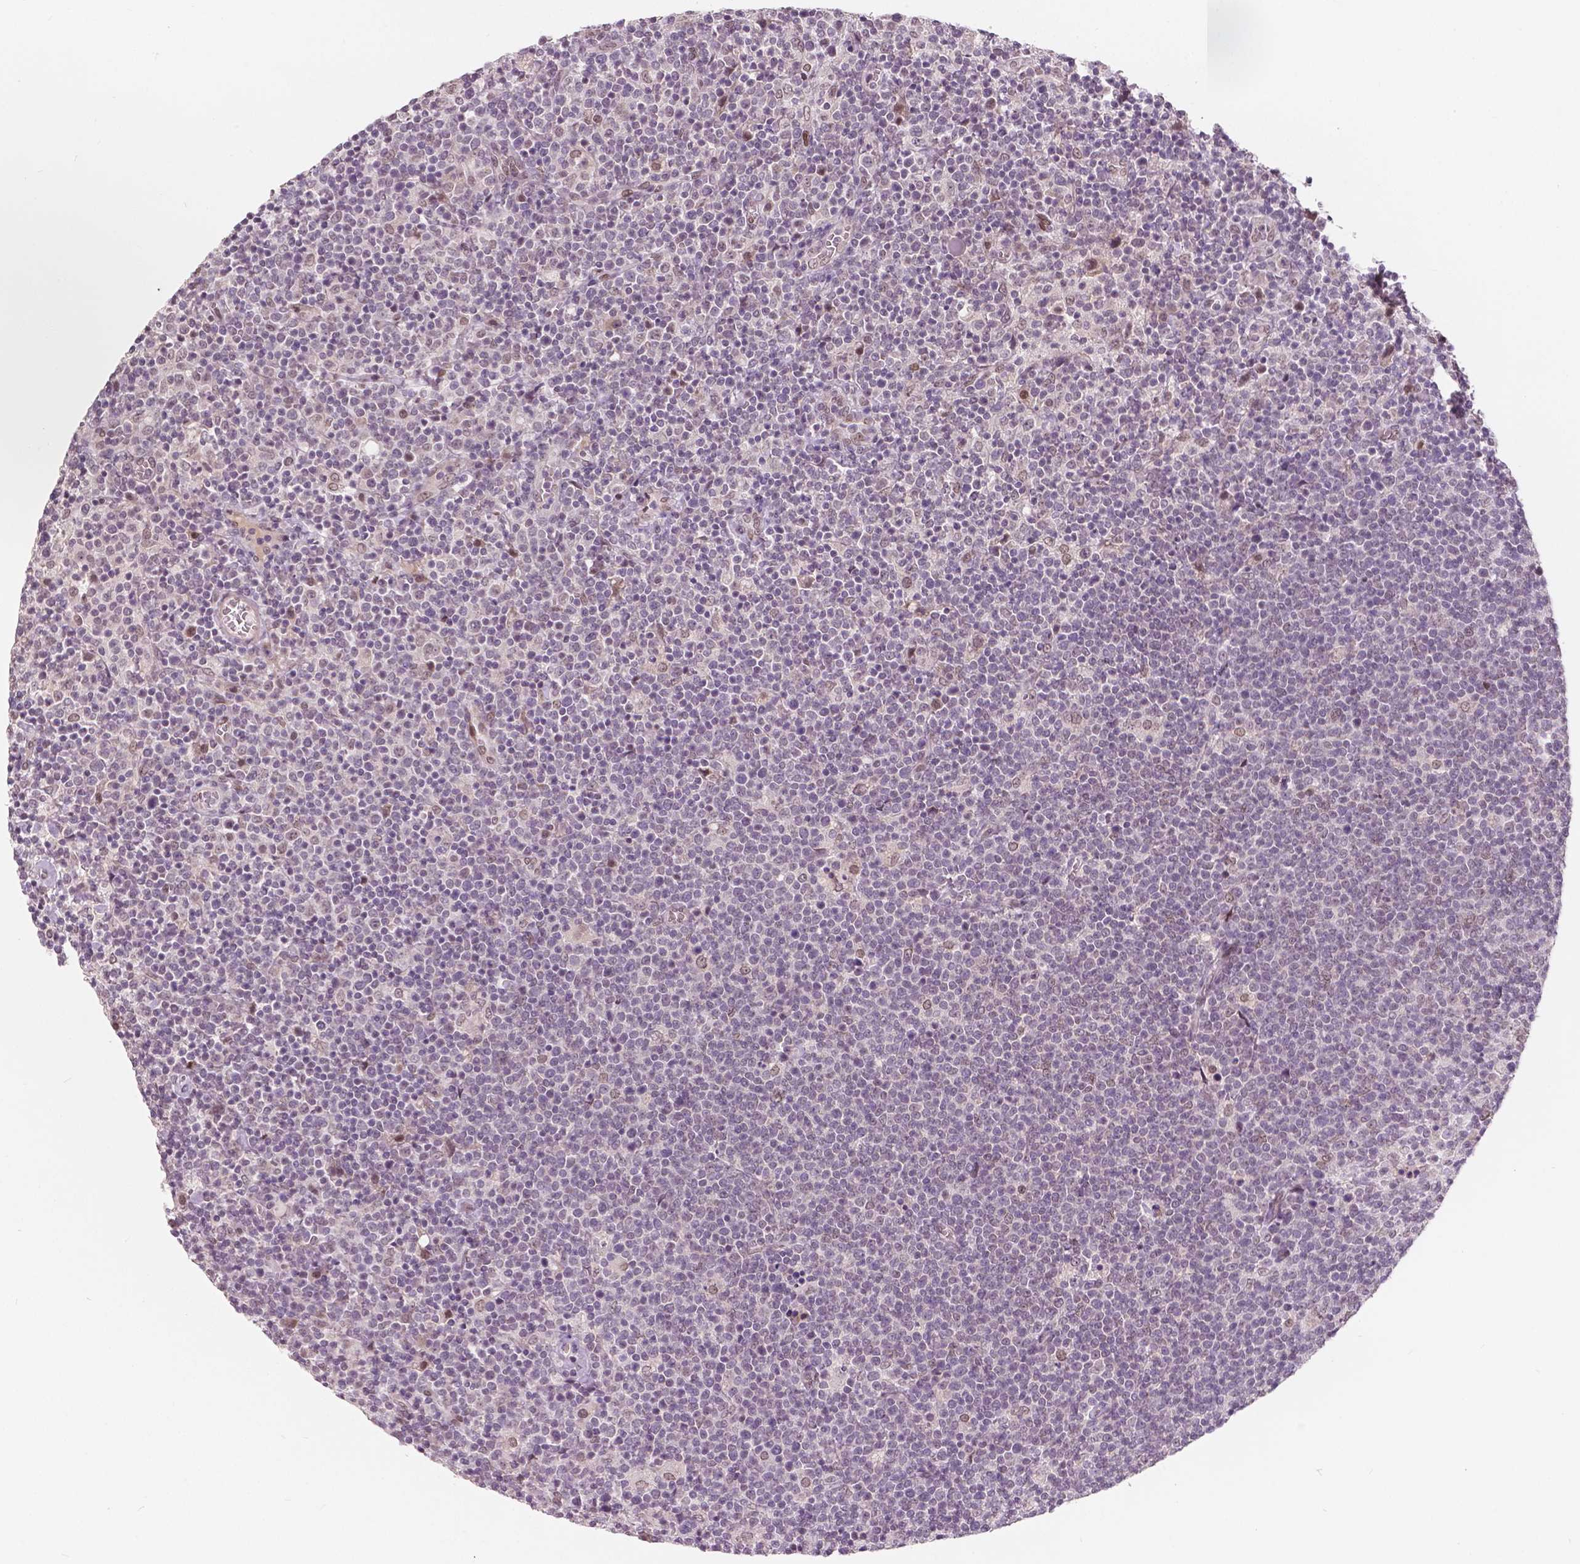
{"staining": {"intensity": "negative", "quantity": "none", "location": "none"}, "tissue": "lymphoma", "cell_type": "Tumor cells", "image_type": "cancer", "snomed": [{"axis": "morphology", "description": "Malignant lymphoma, non-Hodgkin's type, High grade"}, {"axis": "topography", "description": "Lymph node"}], "caption": "This is a micrograph of immunohistochemistry (IHC) staining of malignant lymphoma, non-Hodgkin's type (high-grade), which shows no positivity in tumor cells. The staining was performed using DAB to visualize the protein expression in brown, while the nuclei were stained in blue with hematoxylin (Magnification: 20x).", "gene": "HMBOX1", "patient": {"sex": "male", "age": 61}}